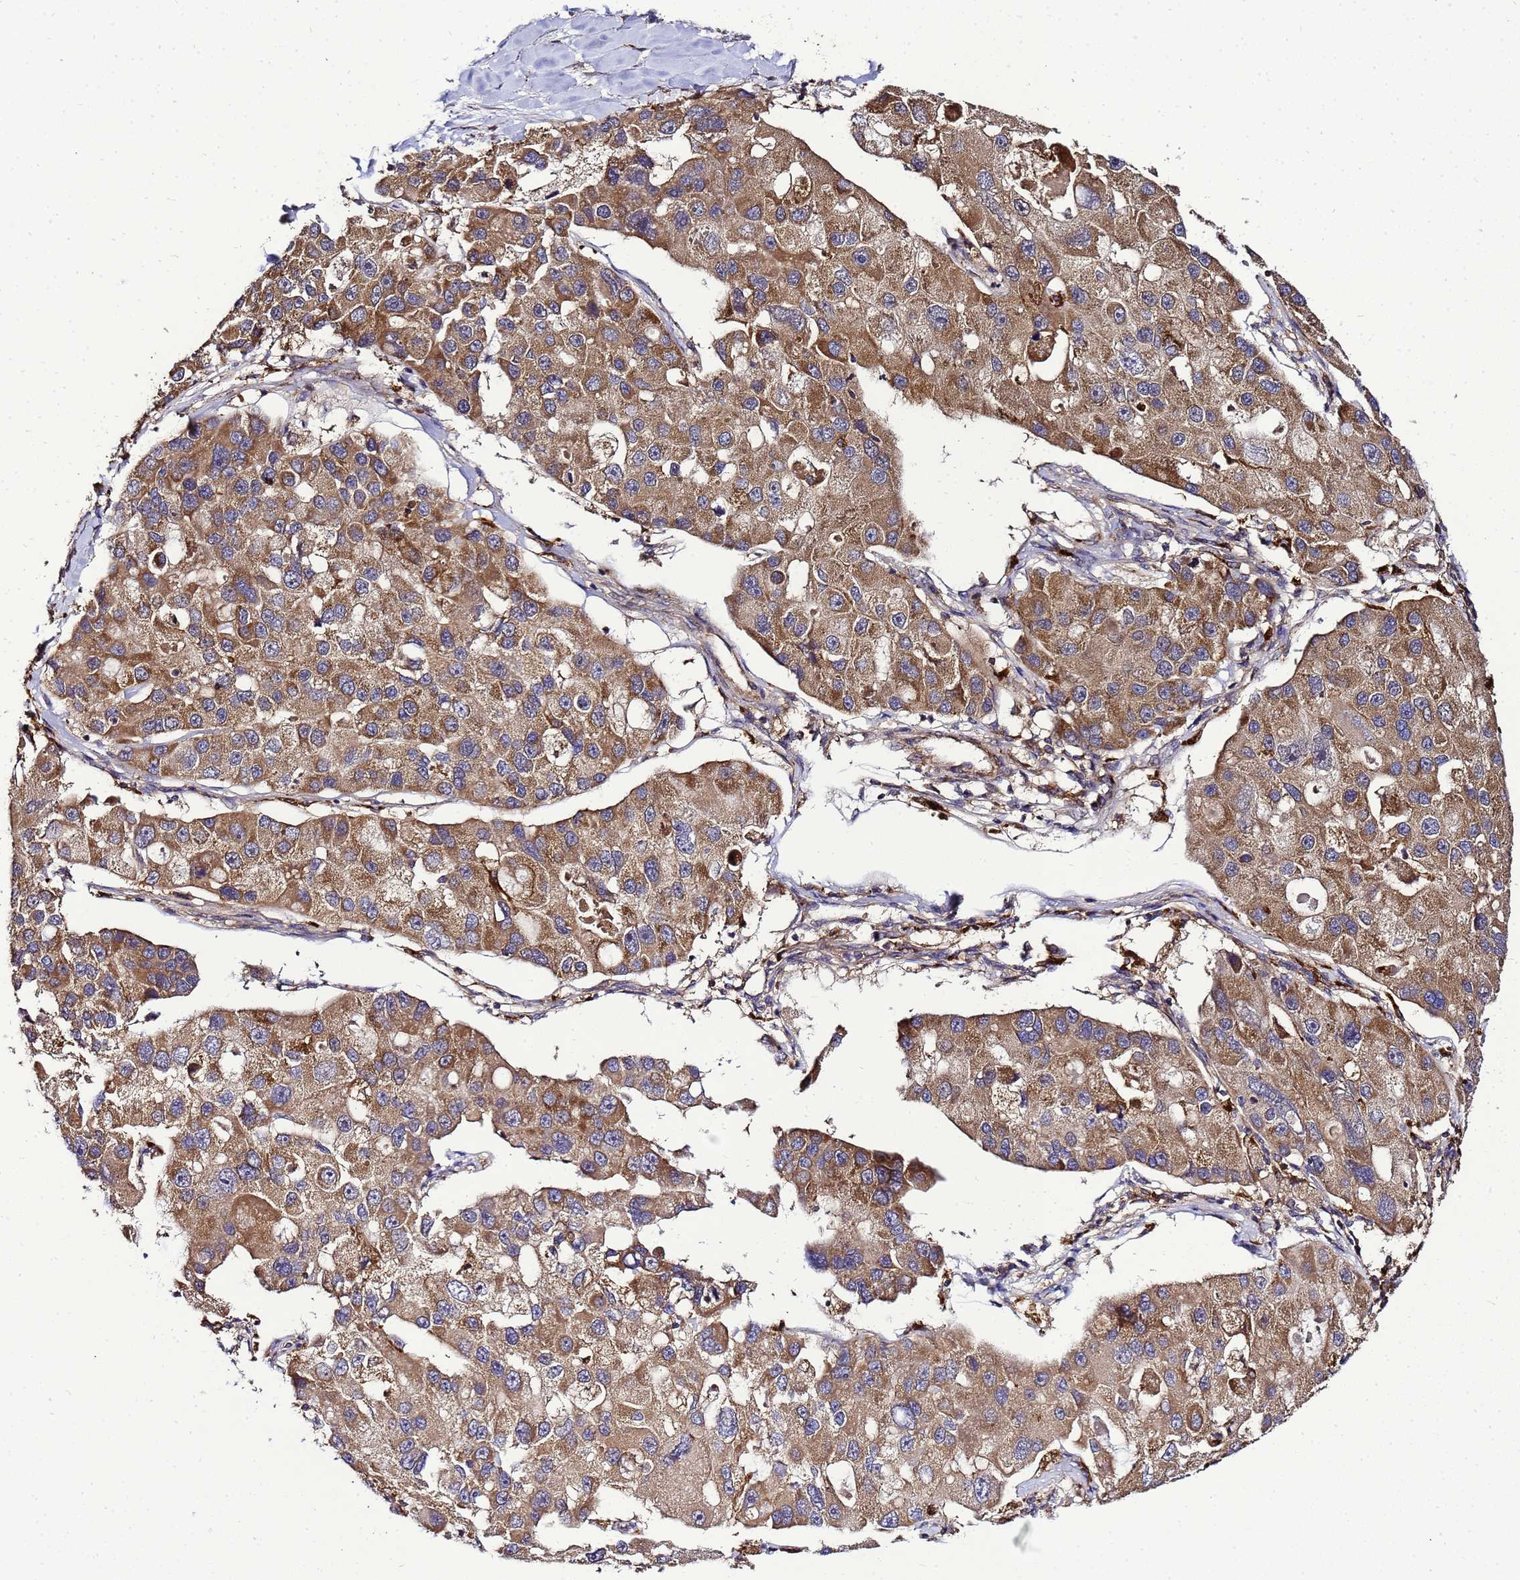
{"staining": {"intensity": "moderate", "quantity": ">75%", "location": "cytoplasmic/membranous"}, "tissue": "lung cancer", "cell_type": "Tumor cells", "image_type": "cancer", "snomed": [{"axis": "morphology", "description": "Adenocarcinoma, NOS"}, {"axis": "topography", "description": "Lung"}], "caption": "Immunohistochemistry (IHC) of lung adenocarcinoma exhibits medium levels of moderate cytoplasmic/membranous staining in about >75% of tumor cells.", "gene": "TRABD", "patient": {"sex": "female", "age": 54}}